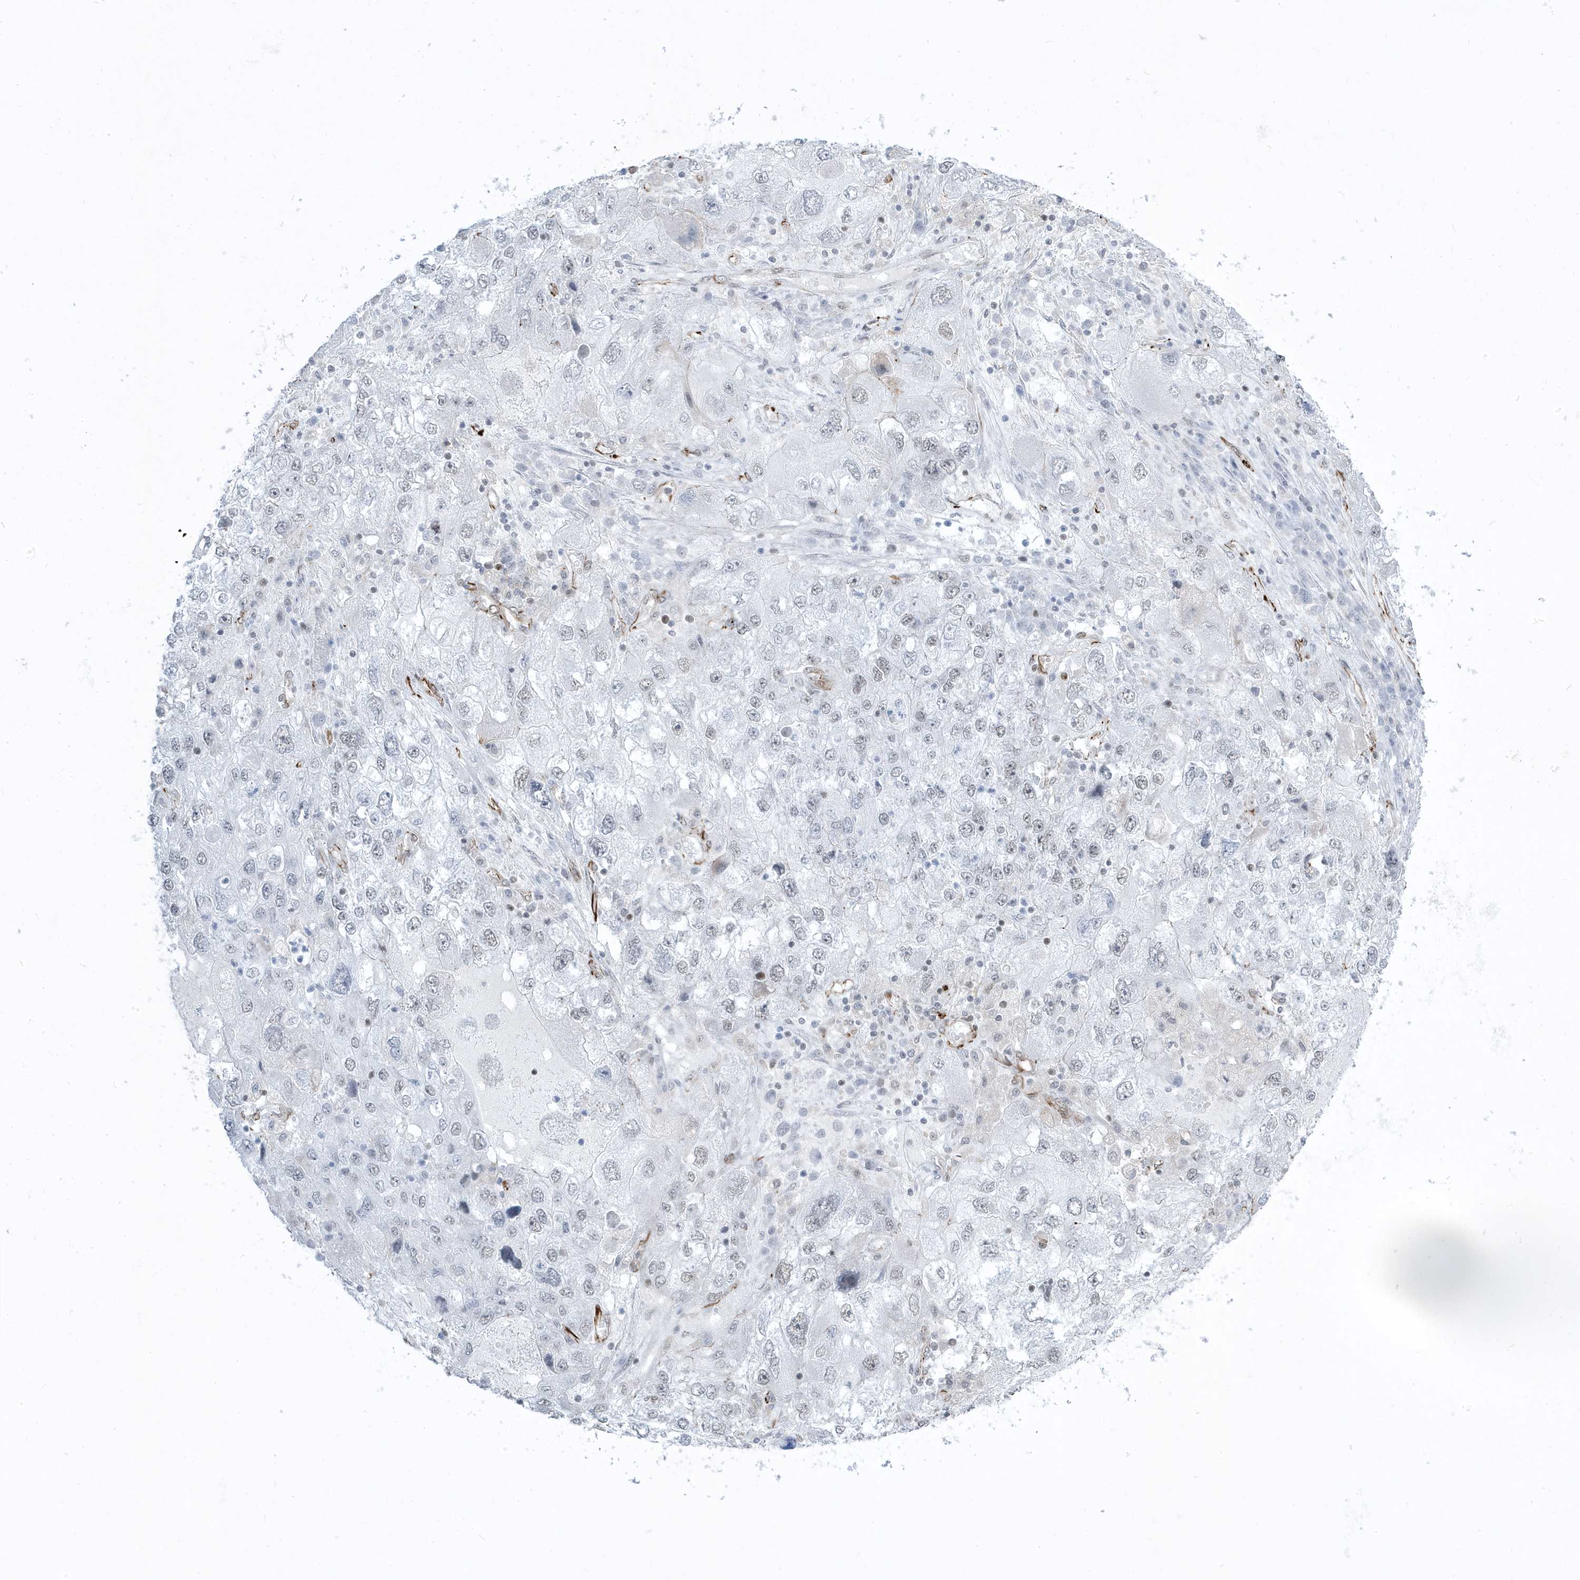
{"staining": {"intensity": "negative", "quantity": "none", "location": "none"}, "tissue": "endometrial cancer", "cell_type": "Tumor cells", "image_type": "cancer", "snomed": [{"axis": "morphology", "description": "Adenocarcinoma, NOS"}, {"axis": "topography", "description": "Endometrium"}], "caption": "Histopathology image shows no protein positivity in tumor cells of adenocarcinoma (endometrial) tissue.", "gene": "ADAMTSL3", "patient": {"sex": "female", "age": 49}}